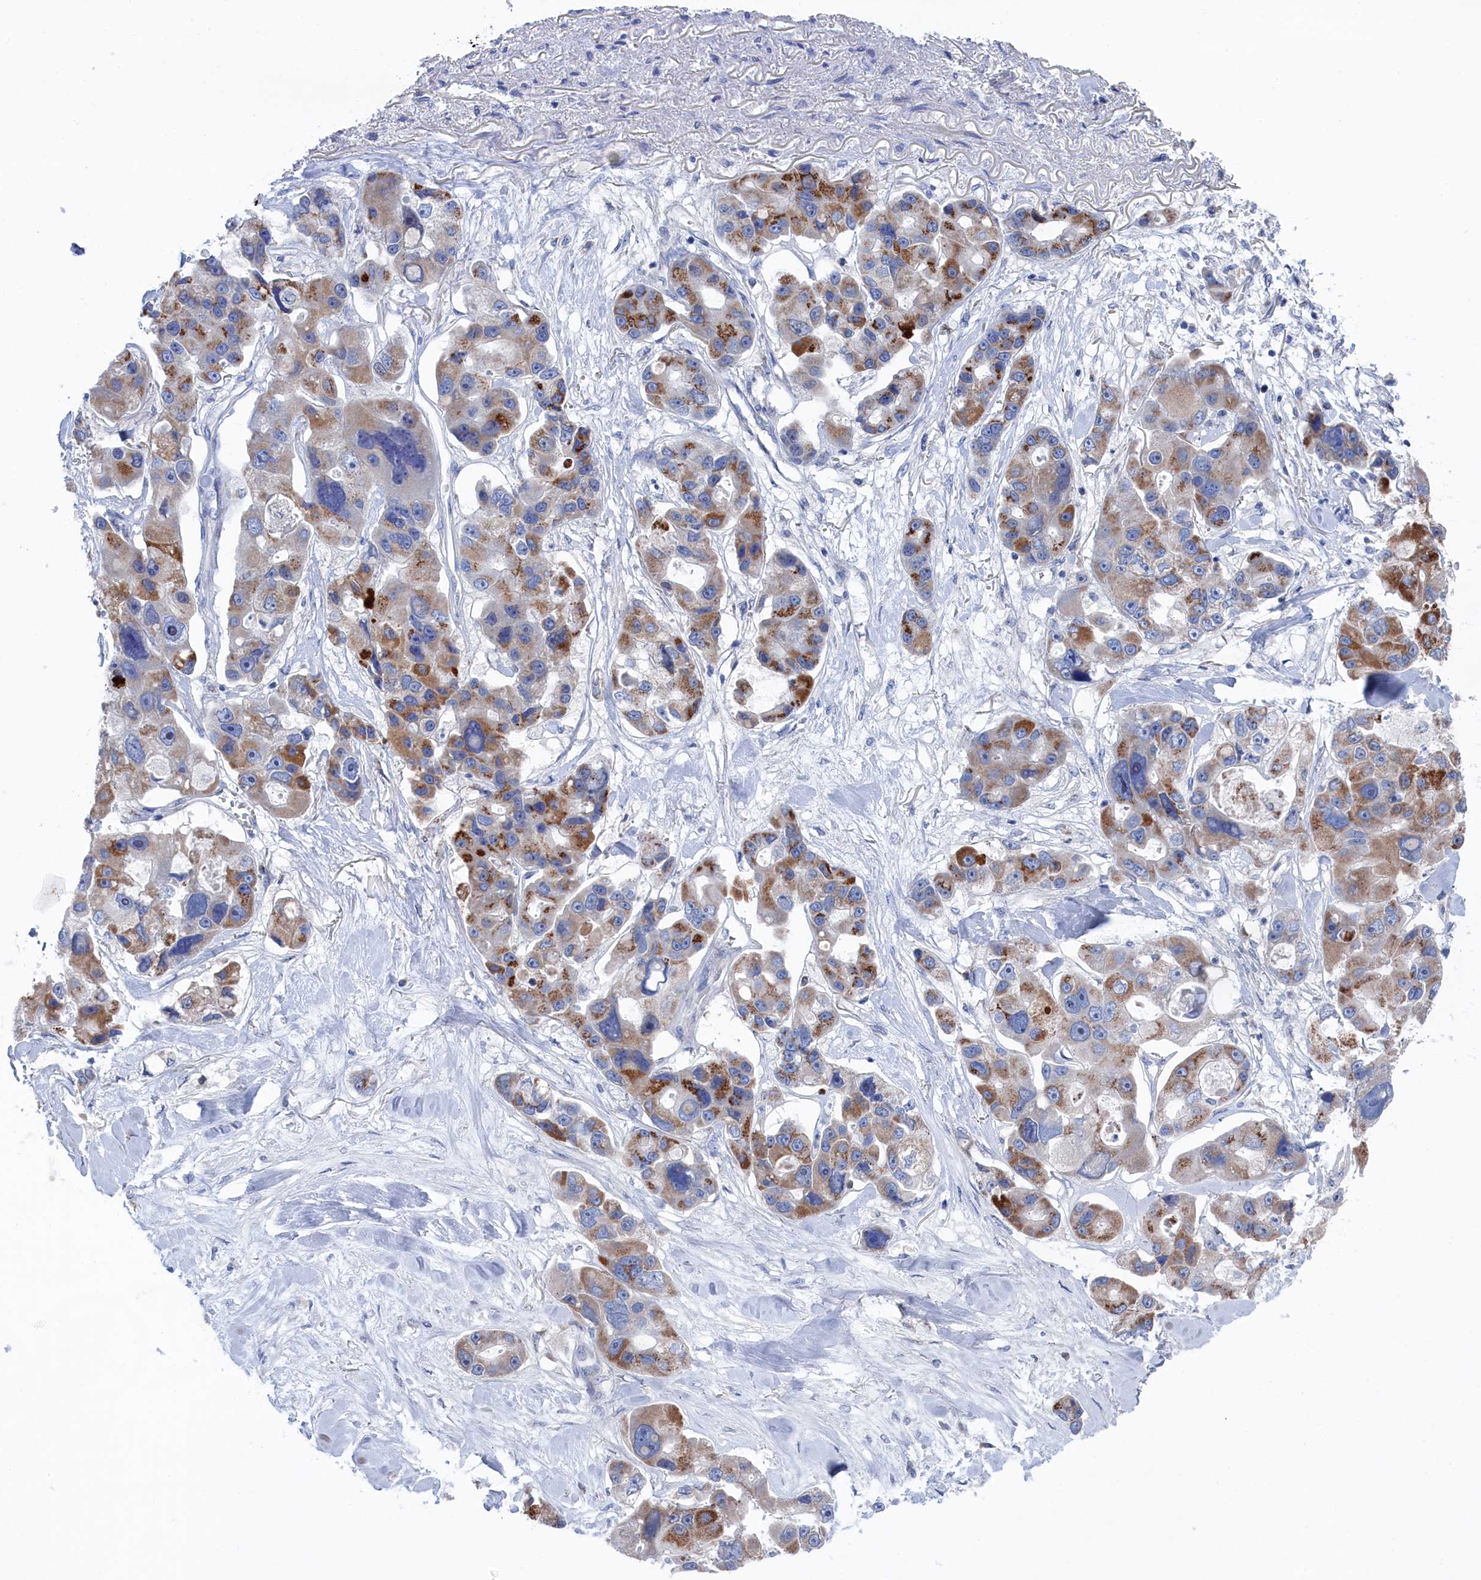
{"staining": {"intensity": "moderate", "quantity": "25%-75%", "location": "cytoplasmic/membranous"}, "tissue": "lung cancer", "cell_type": "Tumor cells", "image_type": "cancer", "snomed": [{"axis": "morphology", "description": "Adenocarcinoma, NOS"}, {"axis": "topography", "description": "Lung"}], "caption": "Human adenocarcinoma (lung) stained with a brown dye displays moderate cytoplasmic/membranous positive positivity in about 25%-75% of tumor cells.", "gene": "IRX1", "patient": {"sex": "female", "age": 54}}